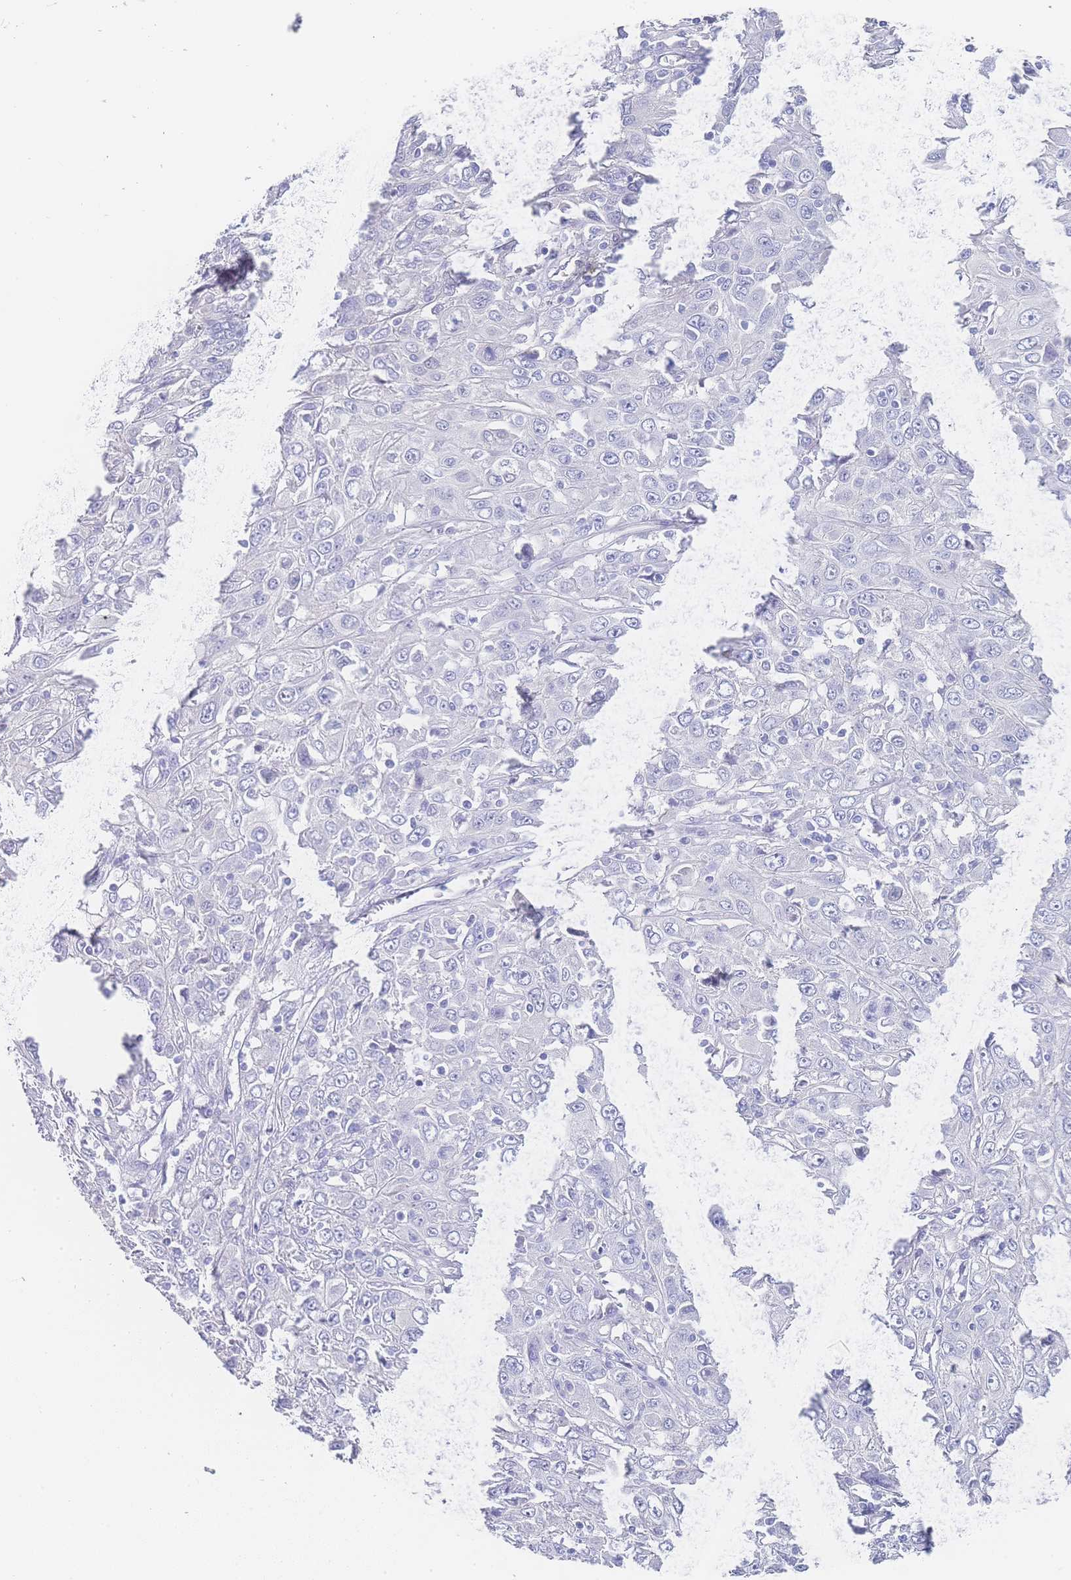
{"staining": {"intensity": "negative", "quantity": "none", "location": "none"}, "tissue": "cervical cancer", "cell_type": "Tumor cells", "image_type": "cancer", "snomed": [{"axis": "morphology", "description": "Squamous cell carcinoma, NOS"}, {"axis": "topography", "description": "Cervix"}], "caption": "Tumor cells are negative for protein expression in human squamous cell carcinoma (cervical).", "gene": "LZTFL1", "patient": {"sex": "female", "age": 46}}